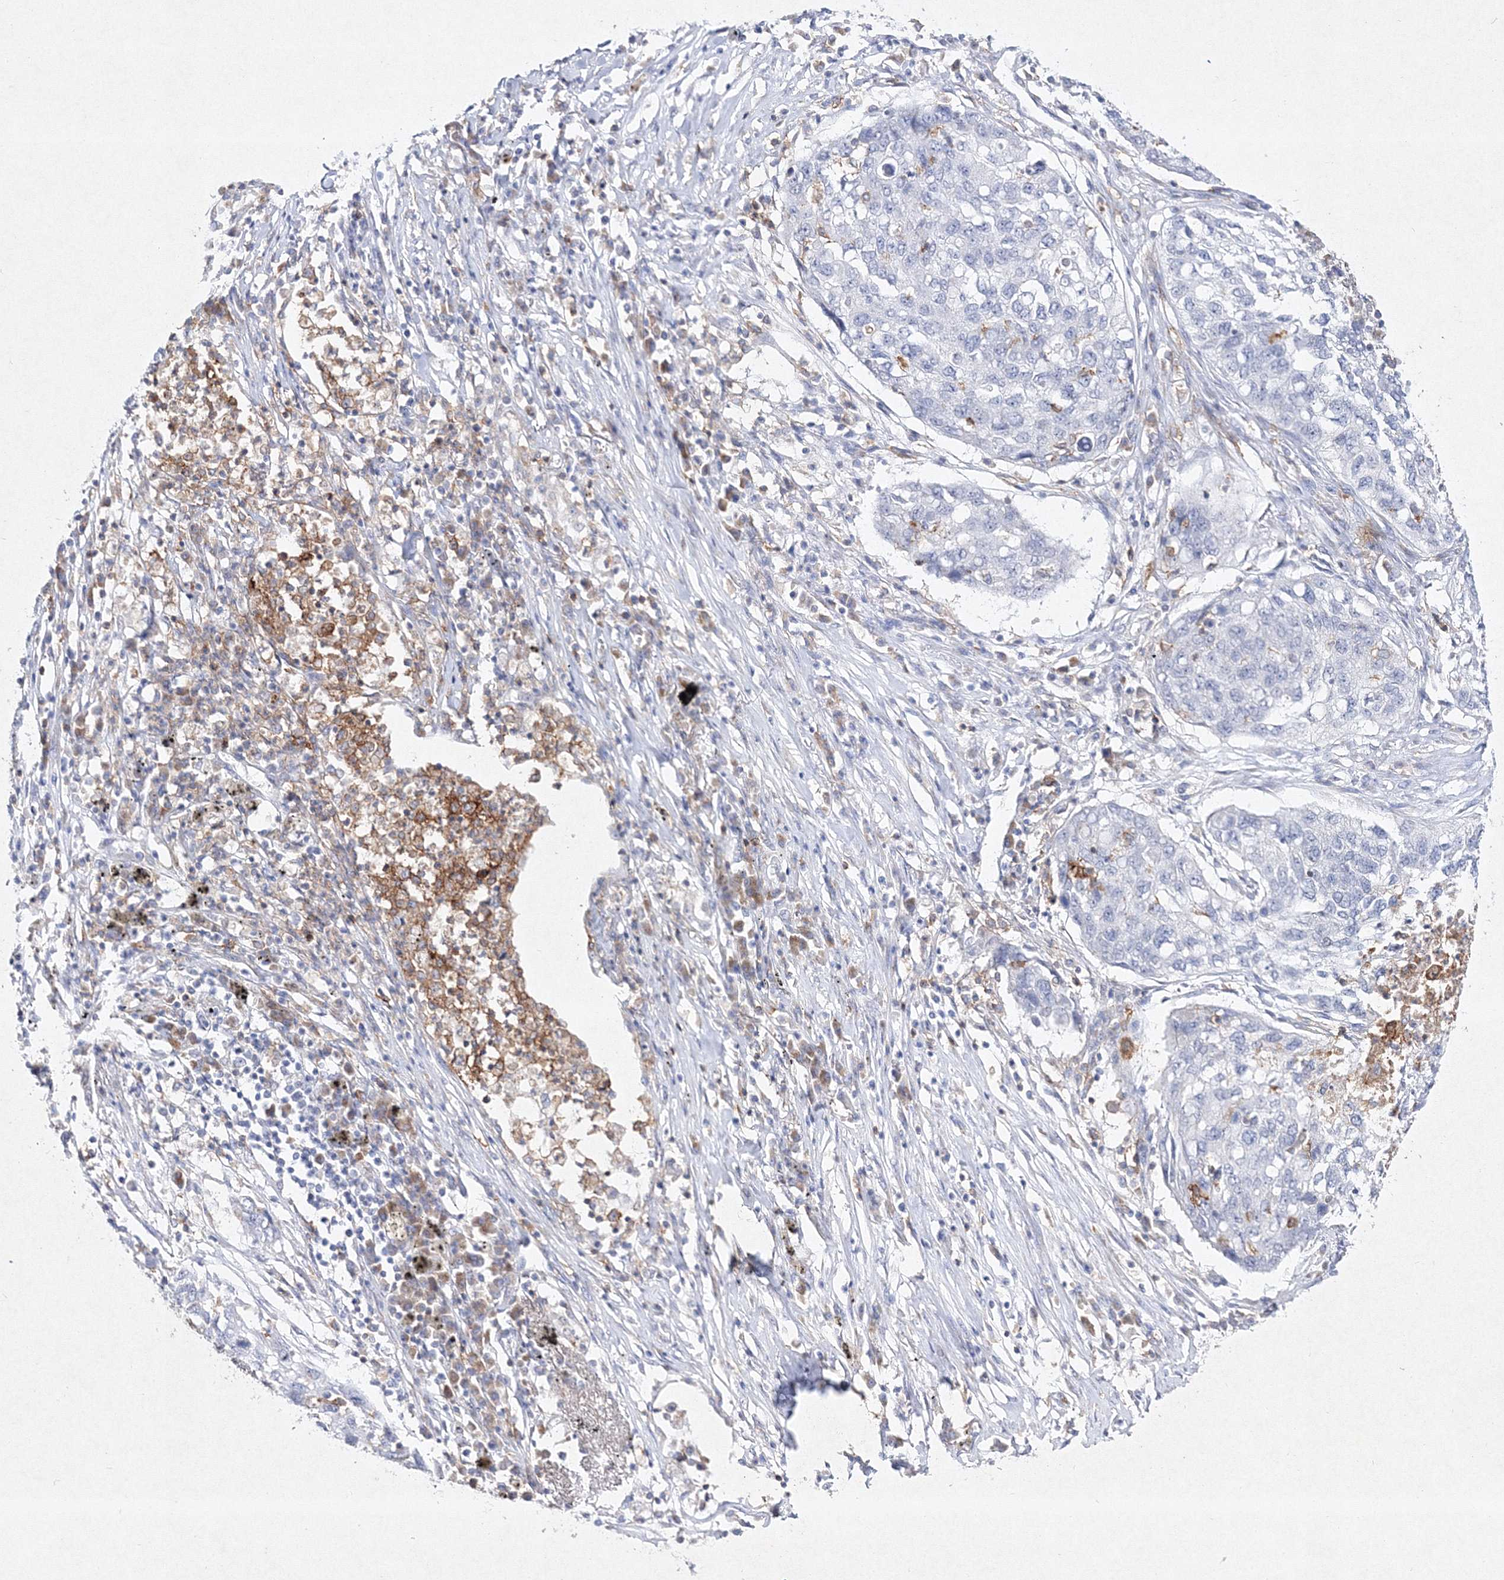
{"staining": {"intensity": "negative", "quantity": "none", "location": "none"}, "tissue": "lung cancer", "cell_type": "Tumor cells", "image_type": "cancer", "snomed": [{"axis": "morphology", "description": "Squamous cell carcinoma, NOS"}, {"axis": "topography", "description": "Lung"}], "caption": "Immunohistochemical staining of lung cancer reveals no significant expression in tumor cells.", "gene": "HCST", "patient": {"sex": "female", "age": 63}}